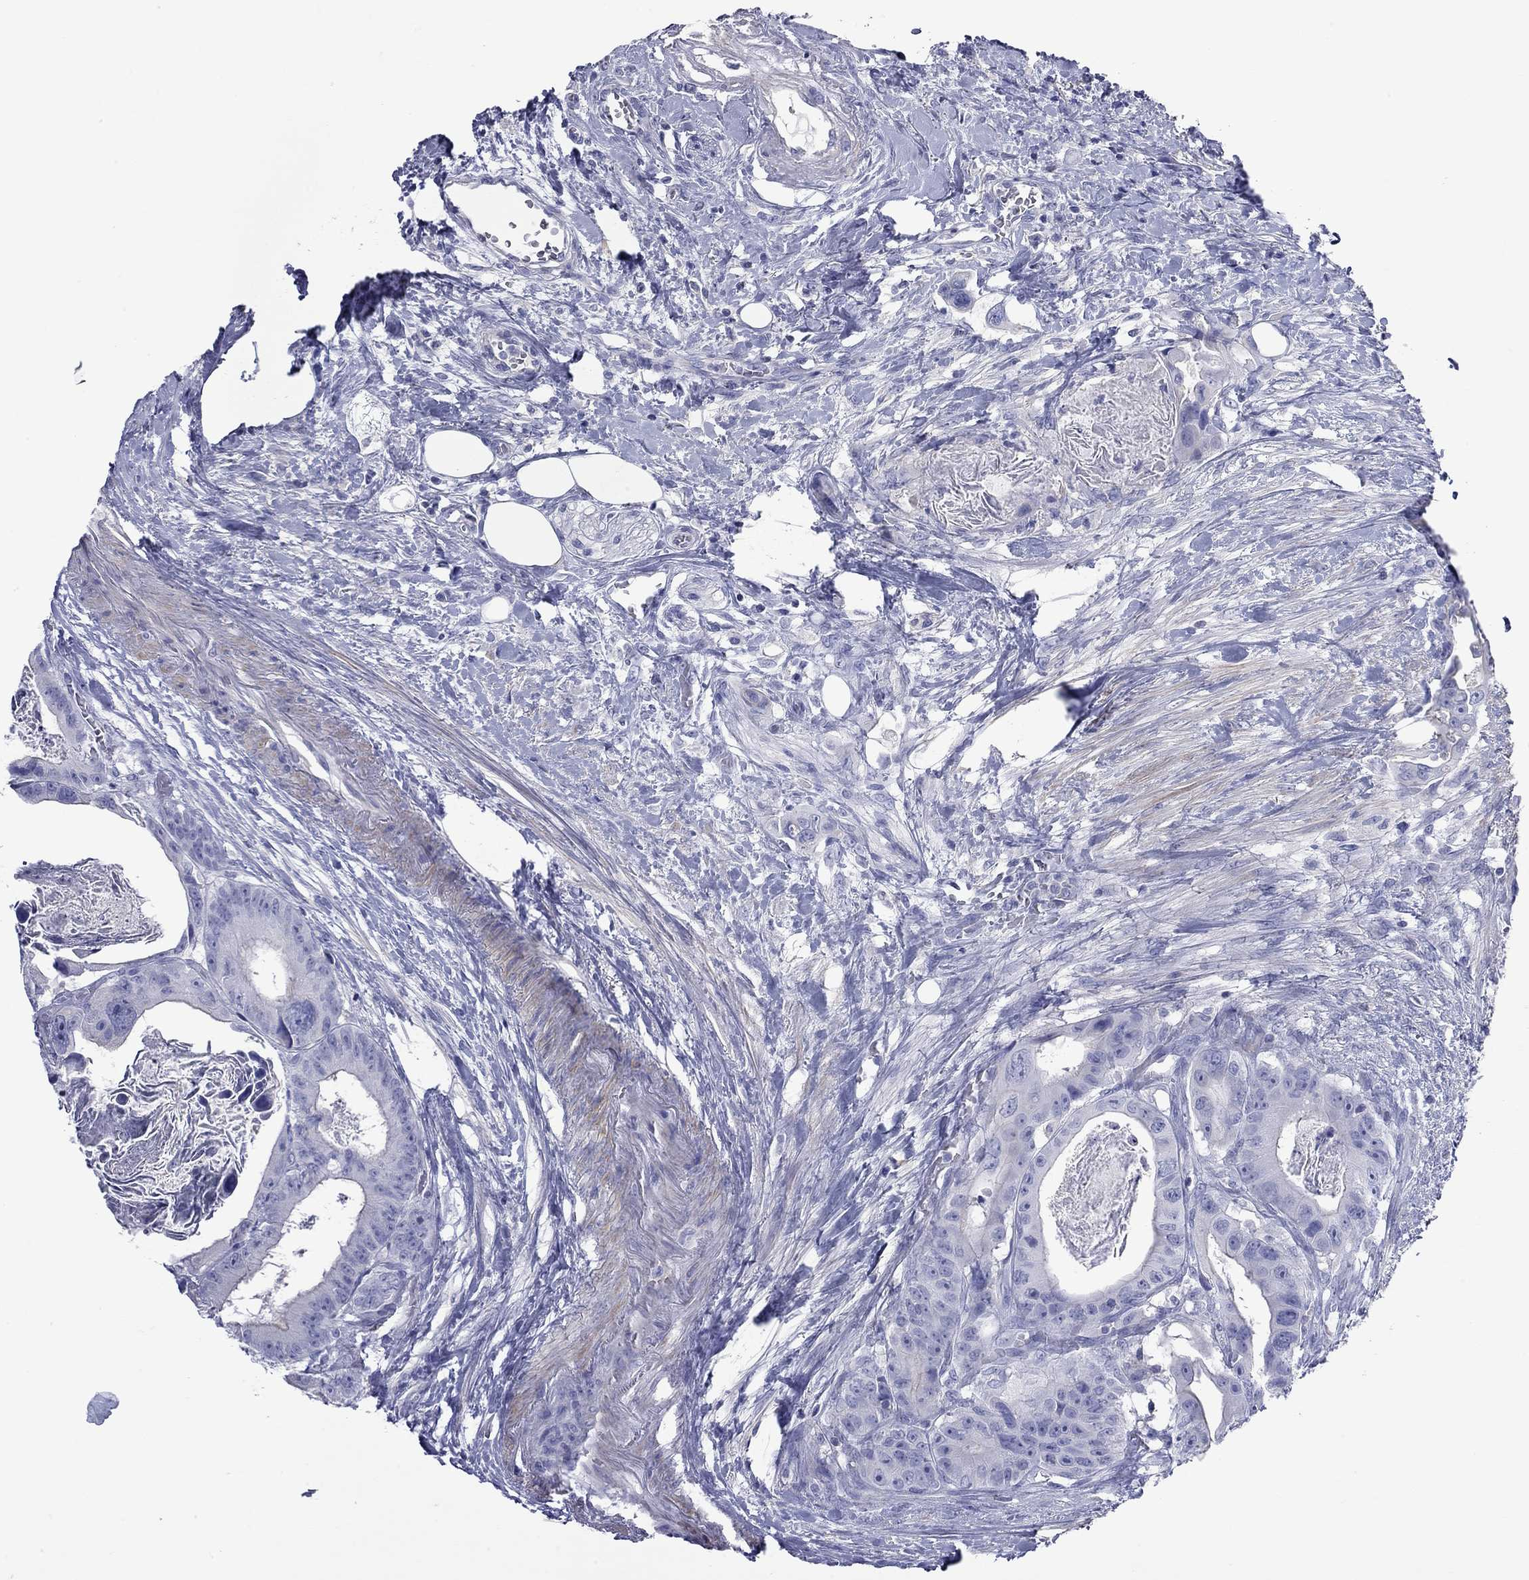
{"staining": {"intensity": "negative", "quantity": "none", "location": "none"}, "tissue": "colorectal cancer", "cell_type": "Tumor cells", "image_type": "cancer", "snomed": [{"axis": "morphology", "description": "Adenocarcinoma, NOS"}, {"axis": "topography", "description": "Rectum"}], "caption": "Protein analysis of colorectal adenocarcinoma reveals no significant expression in tumor cells. The staining is performed using DAB (3,3'-diaminobenzidine) brown chromogen with nuclei counter-stained in using hematoxylin.", "gene": "ACTL7B", "patient": {"sex": "male", "age": 64}}